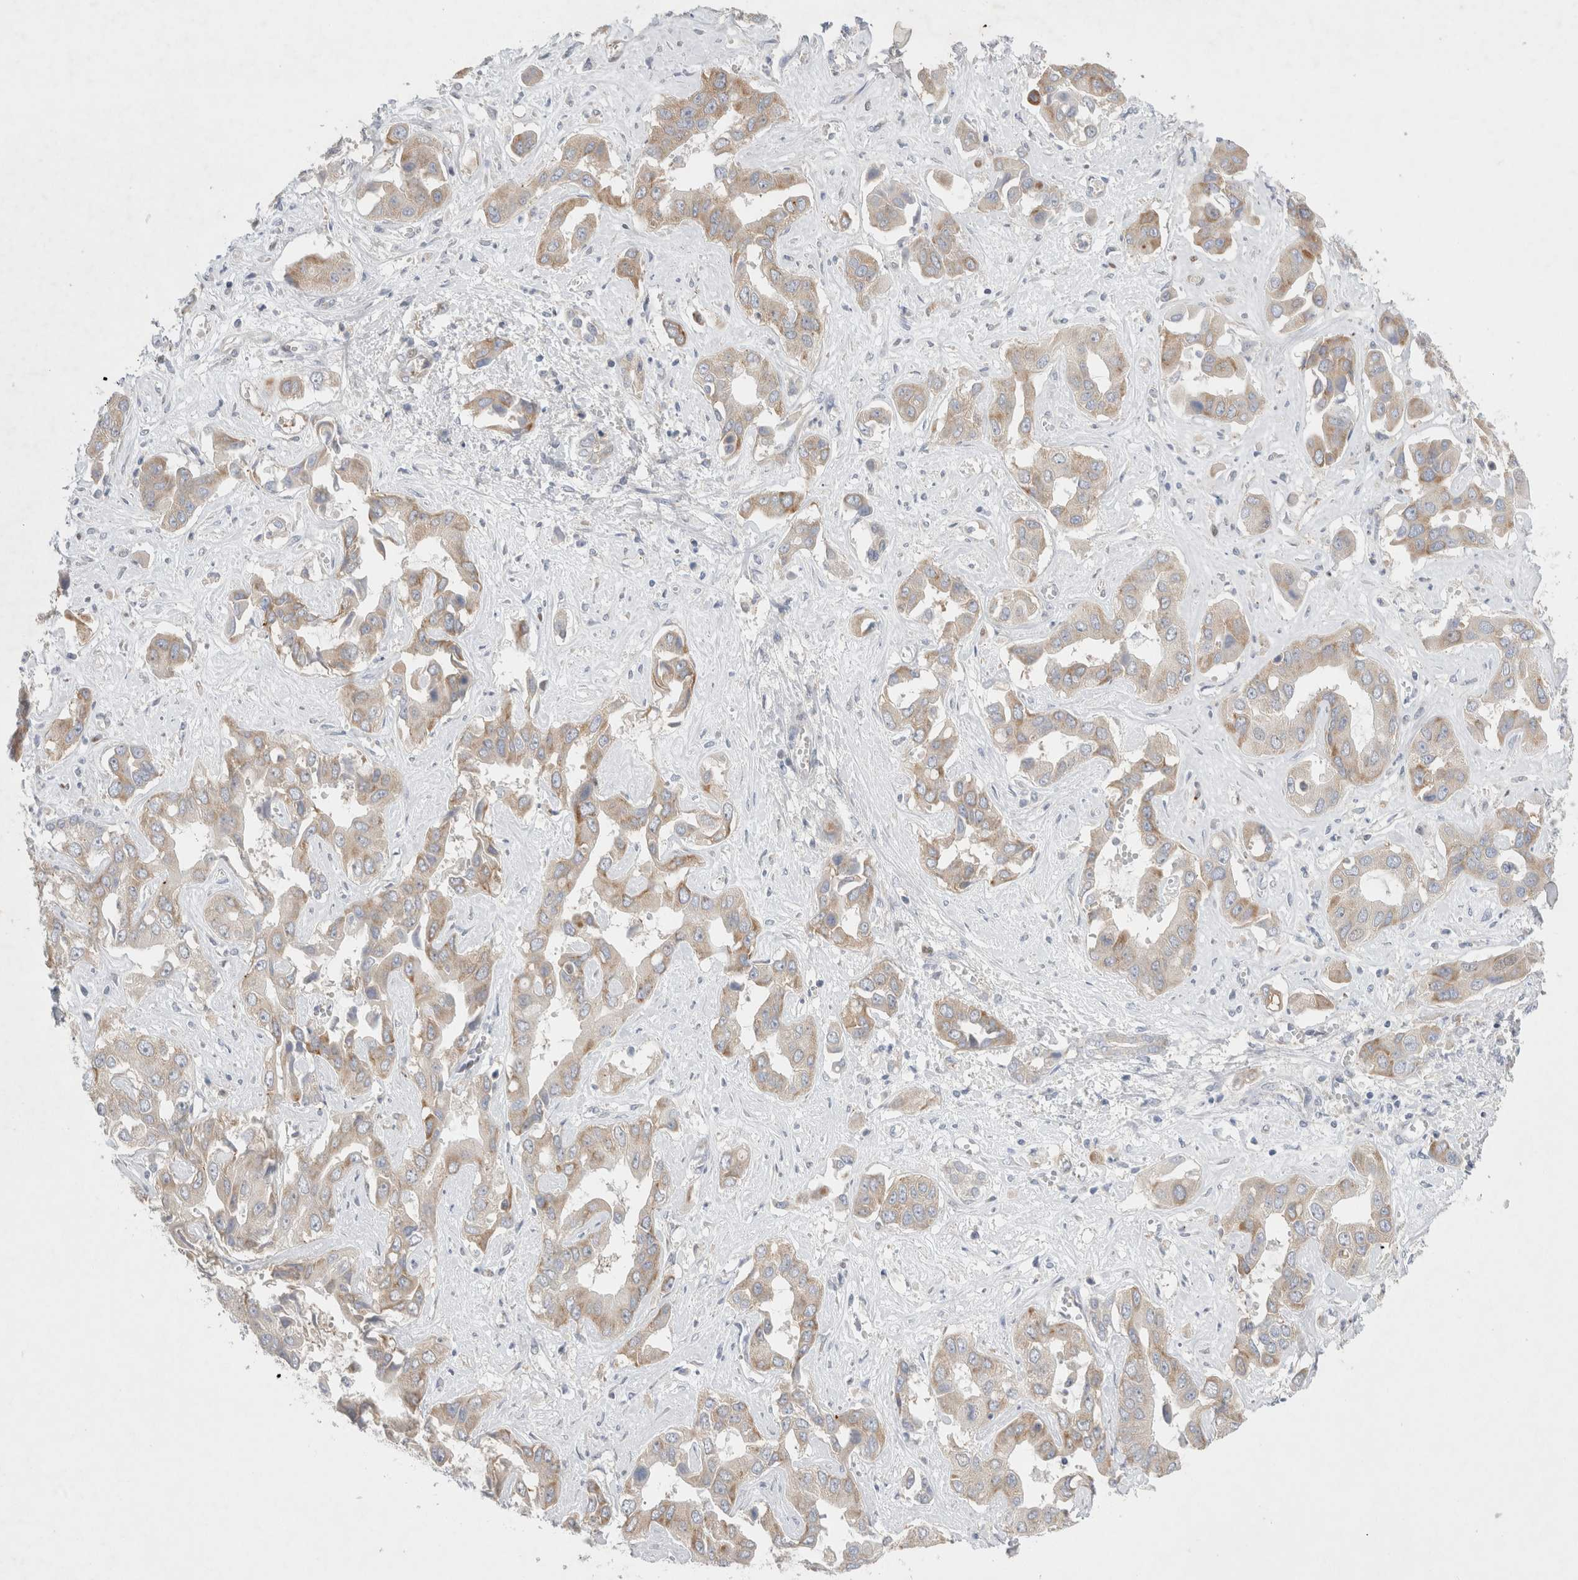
{"staining": {"intensity": "weak", "quantity": "25%-75%", "location": "cytoplasmic/membranous"}, "tissue": "liver cancer", "cell_type": "Tumor cells", "image_type": "cancer", "snomed": [{"axis": "morphology", "description": "Cholangiocarcinoma"}, {"axis": "topography", "description": "Liver"}], "caption": "A photomicrograph of liver cholangiocarcinoma stained for a protein shows weak cytoplasmic/membranous brown staining in tumor cells.", "gene": "ZNF23", "patient": {"sex": "female", "age": 52}}